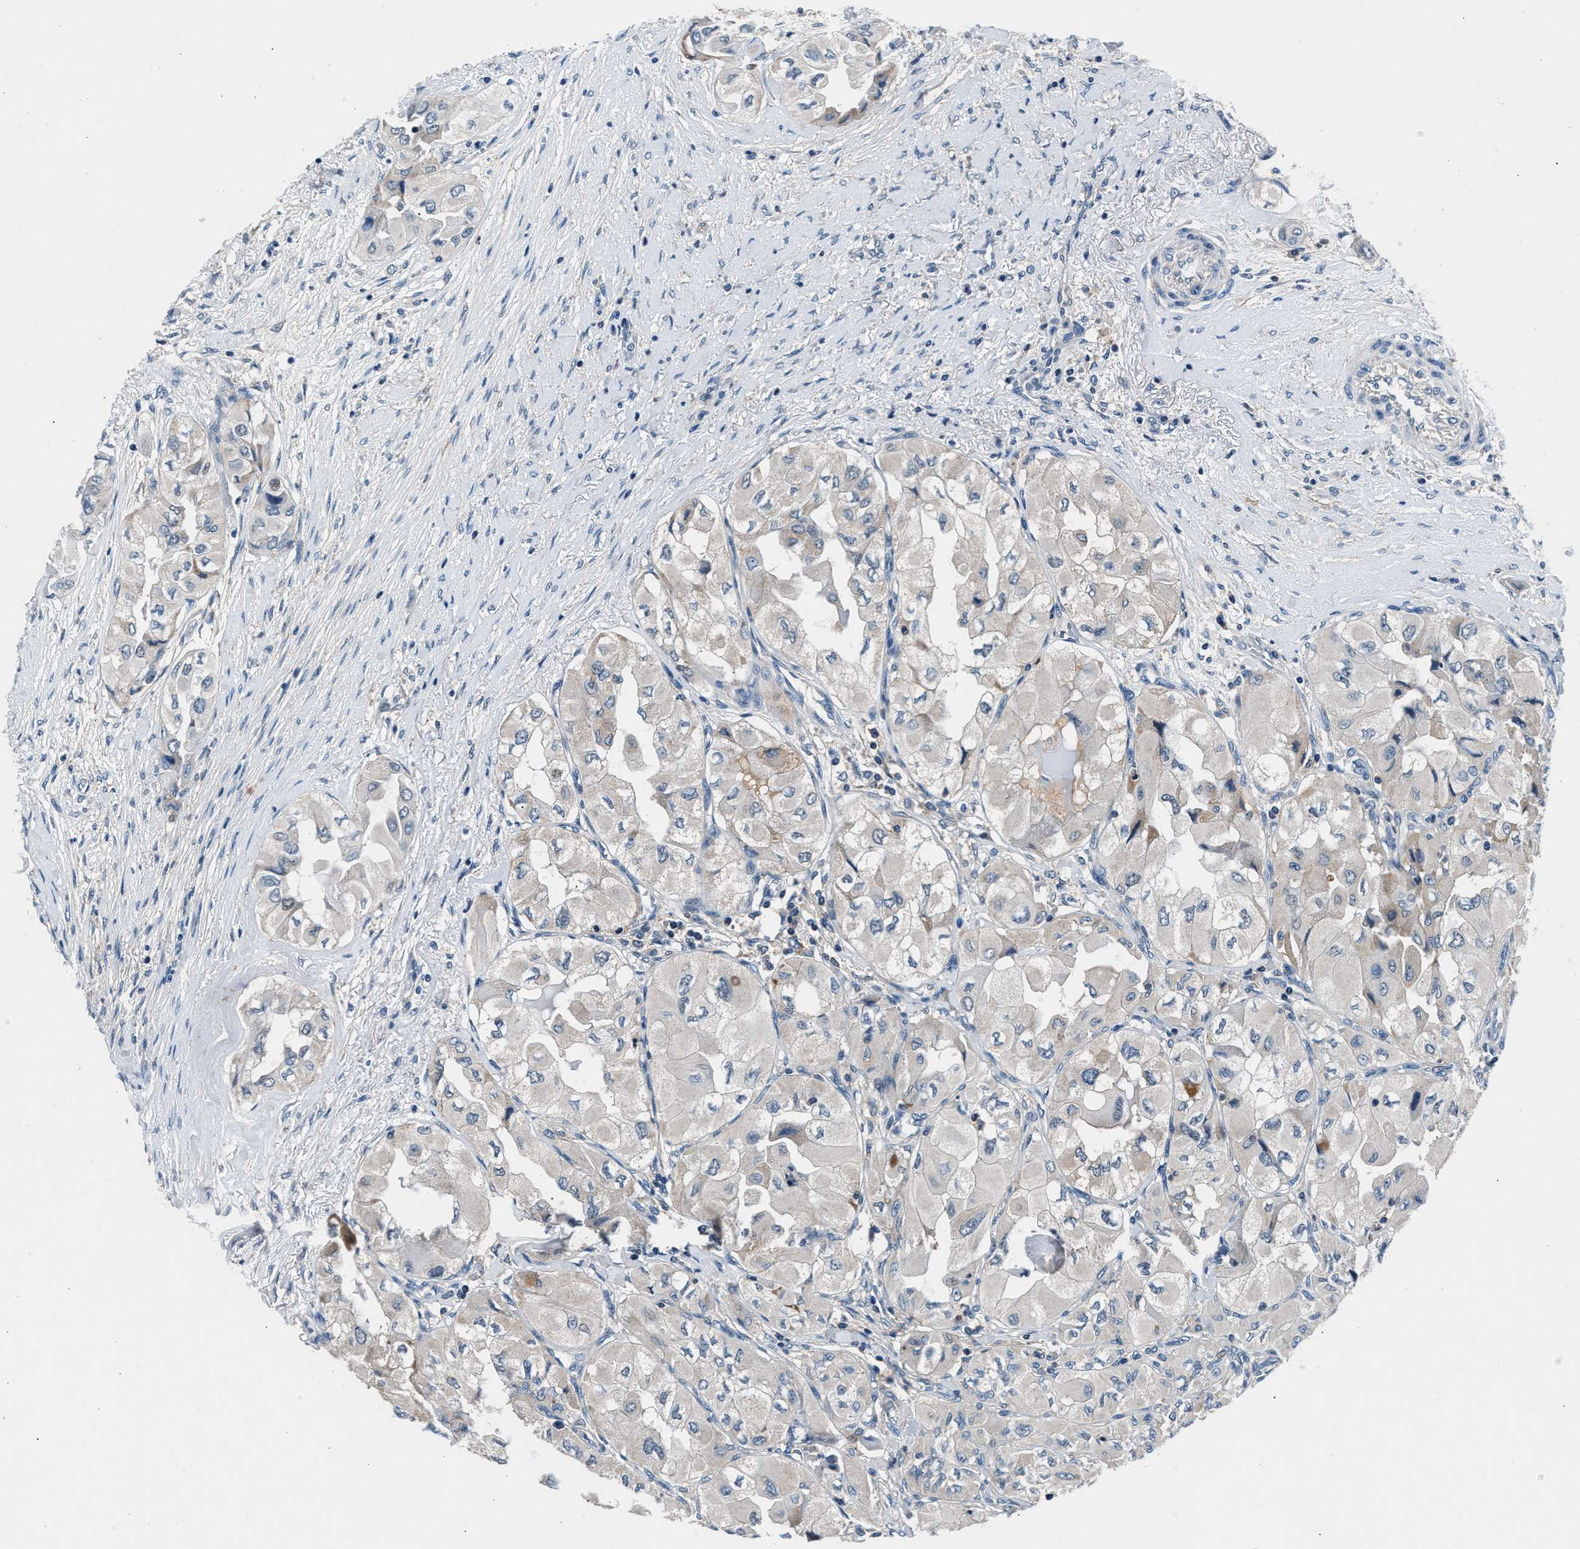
{"staining": {"intensity": "weak", "quantity": "<25%", "location": "cytoplasmic/membranous"}, "tissue": "thyroid cancer", "cell_type": "Tumor cells", "image_type": "cancer", "snomed": [{"axis": "morphology", "description": "Papillary adenocarcinoma, NOS"}, {"axis": "topography", "description": "Thyroid gland"}], "caption": "Immunohistochemical staining of human thyroid cancer shows no significant staining in tumor cells.", "gene": "DENND6B", "patient": {"sex": "female", "age": 59}}